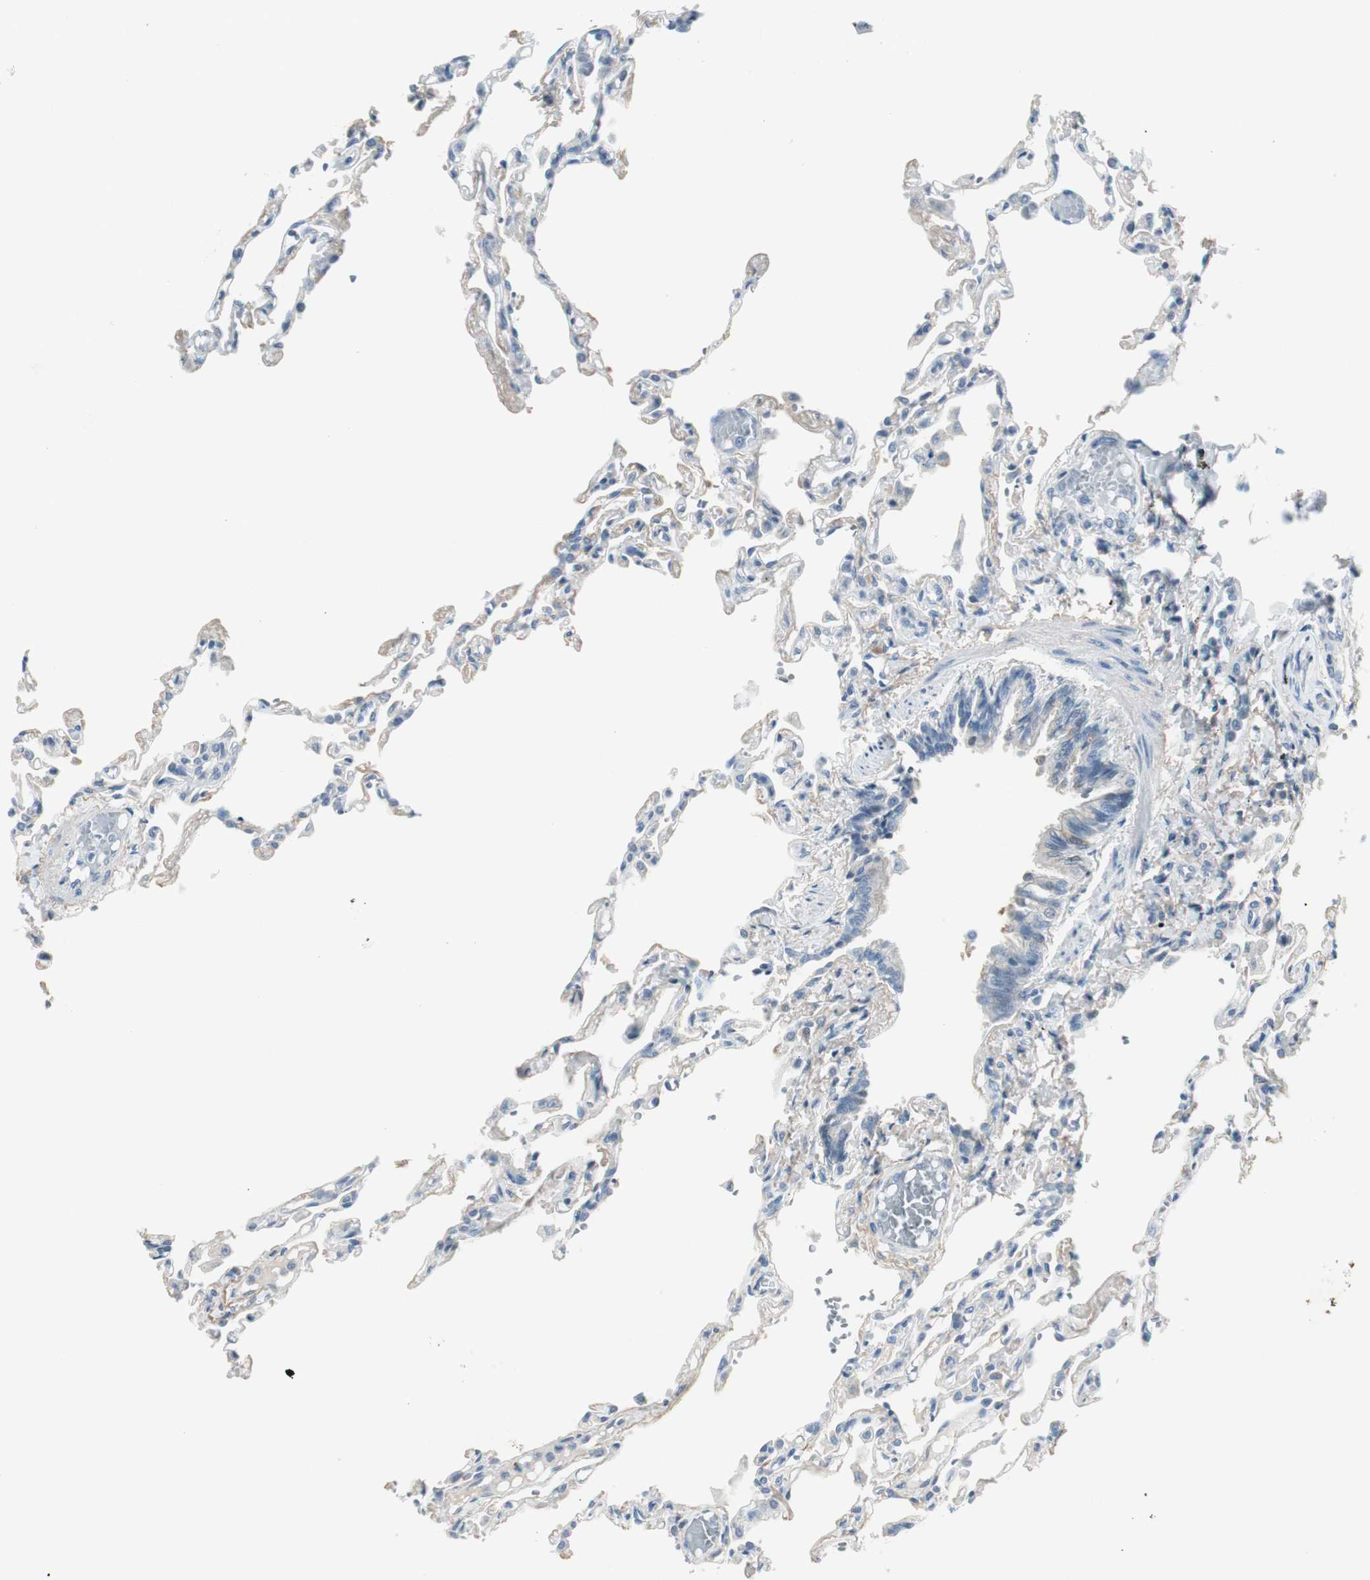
{"staining": {"intensity": "negative", "quantity": "none", "location": "none"}, "tissue": "lung", "cell_type": "Alveolar cells", "image_type": "normal", "snomed": [{"axis": "morphology", "description": "Normal tissue, NOS"}, {"axis": "topography", "description": "Lung"}], "caption": "Immunohistochemistry photomicrograph of benign human lung stained for a protein (brown), which exhibits no positivity in alveolar cells. The staining is performed using DAB (3,3'-diaminobenzidine) brown chromogen with nuclei counter-stained in using hematoxylin.", "gene": "EVA1A", "patient": {"sex": "male", "age": 21}}